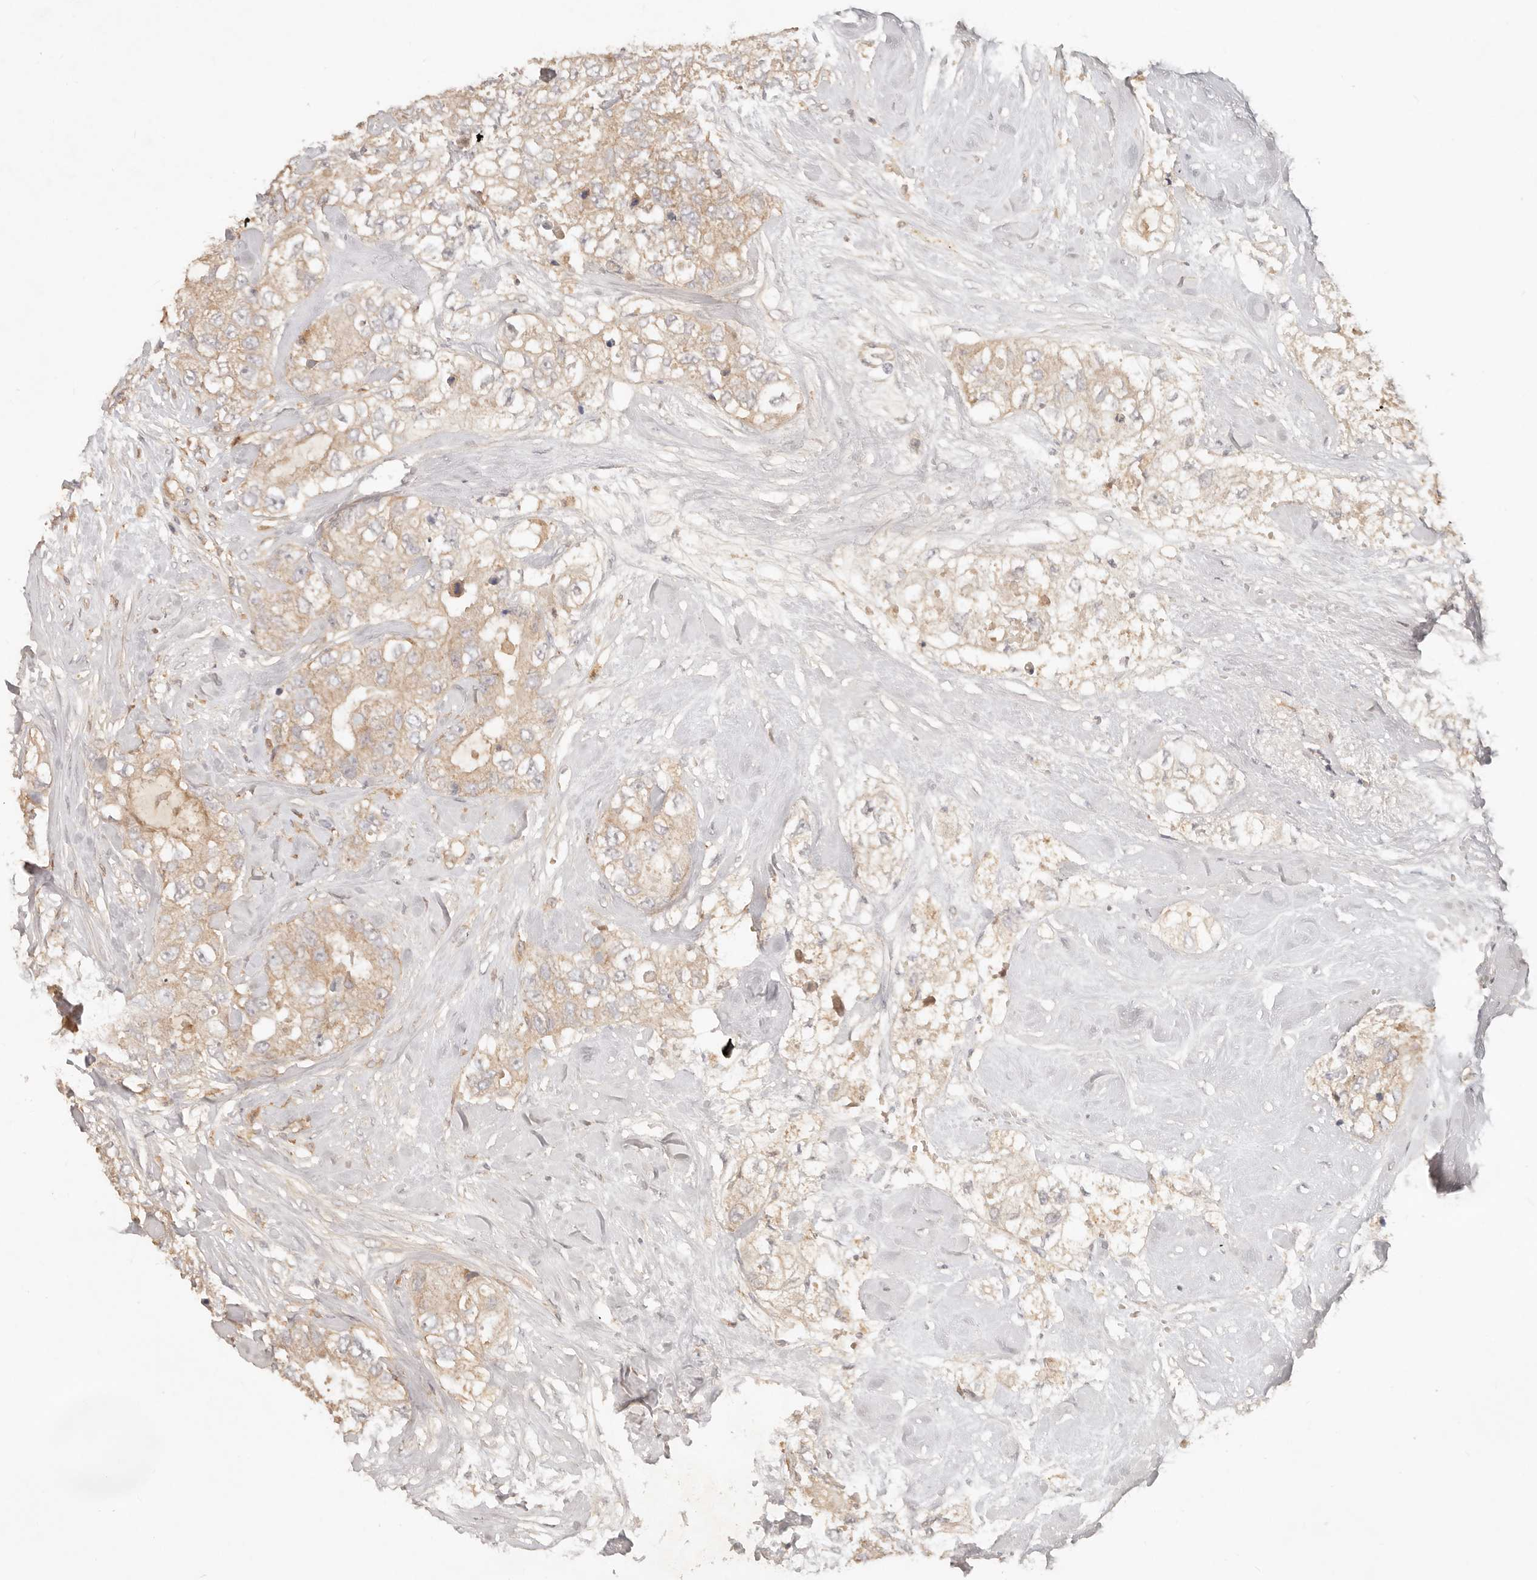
{"staining": {"intensity": "weak", "quantity": ">75%", "location": "cytoplasmic/membranous"}, "tissue": "breast cancer", "cell_type": "Tumor cells", "image_type": "cancer", "snomed": [{"axis": "morphology", "description": "Duct carcinoma"}, {"axis": "topography", "description": "Breast"}], "caption": "DAB immunohistochemical staining of intraductal carcinoma (breast) shows weak cytoplasmic/membranous protein staining in about >75% of tumor cells.", "gene": "NECAP2", "patient": {"sex": "female", "age": 62}}